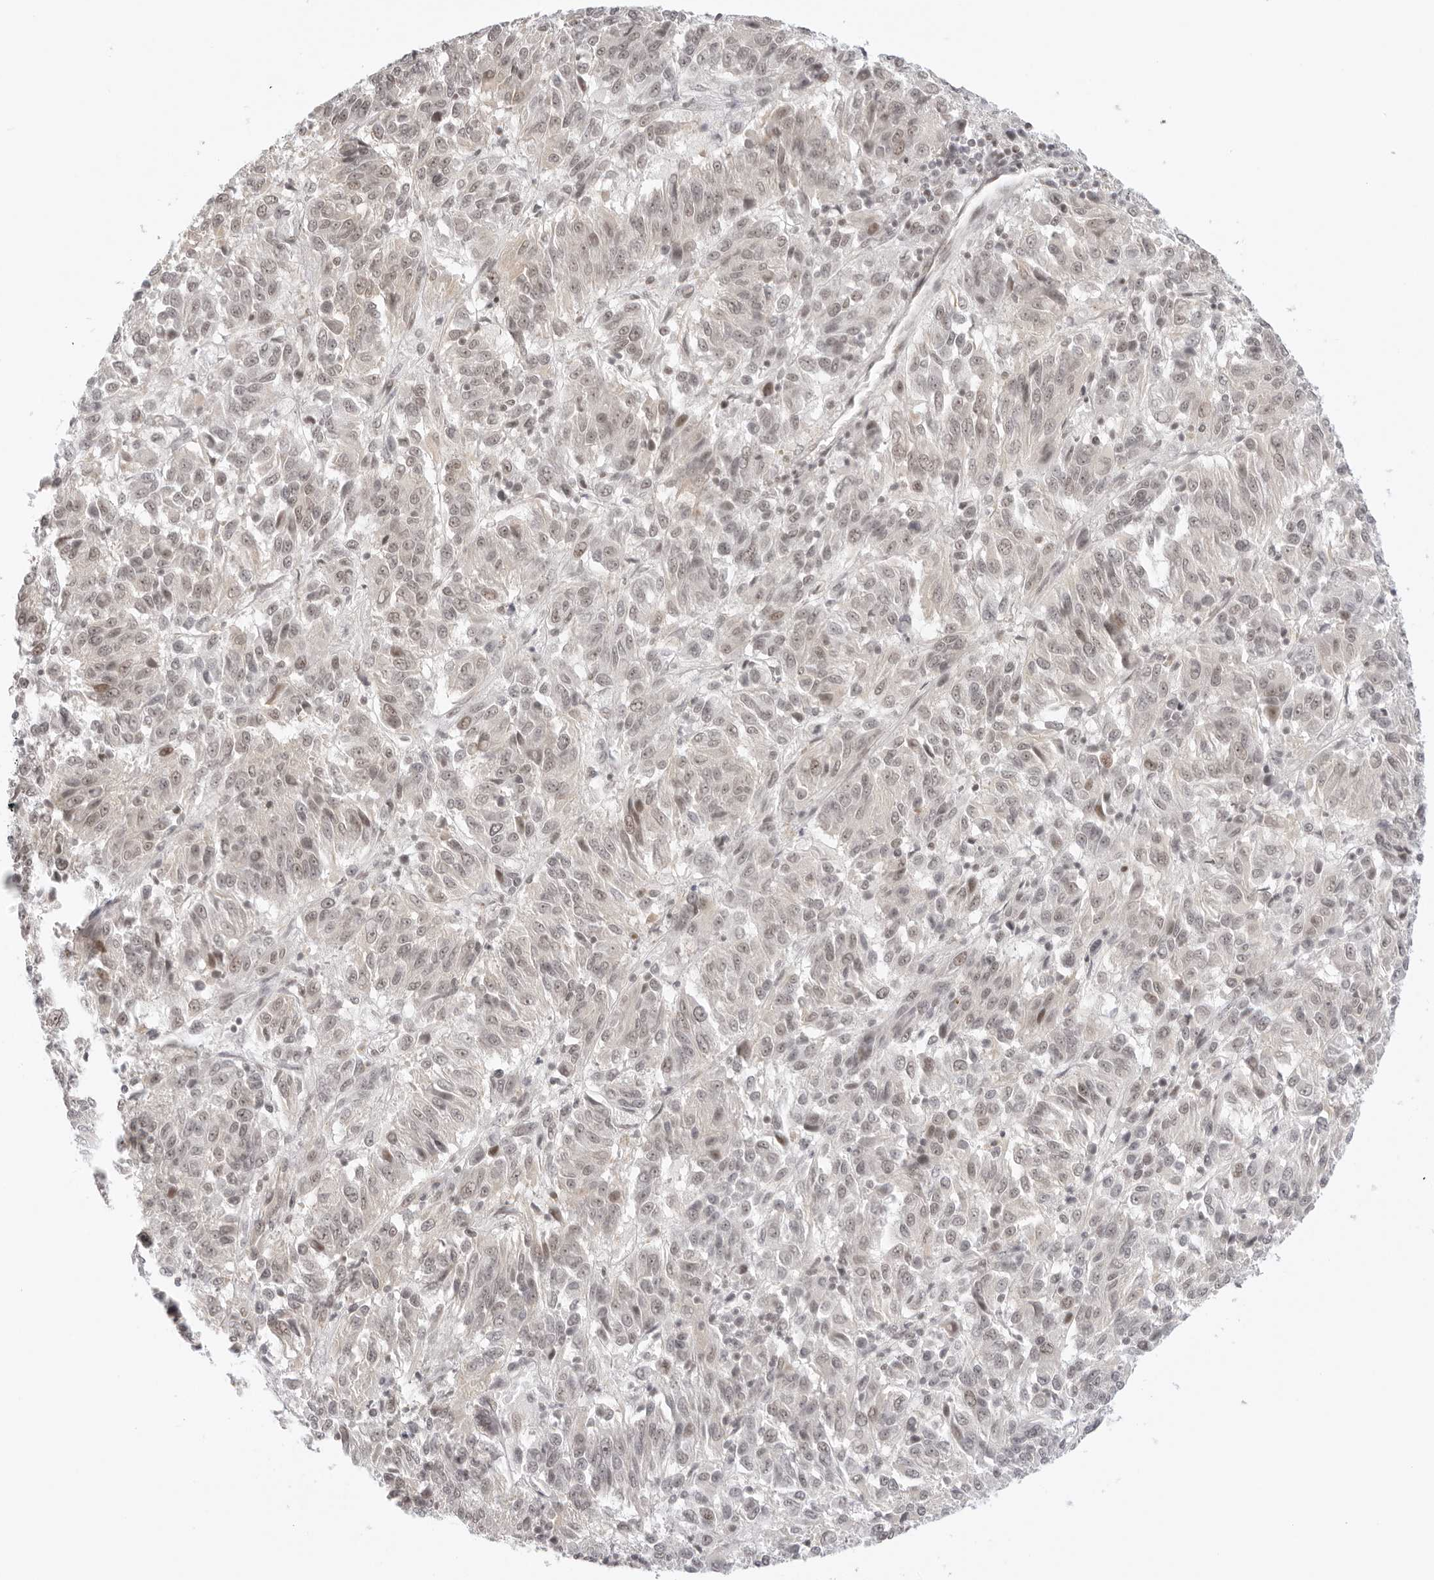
{"staining": {"intensity": "weak", "quantity": "<25%", "location": "nuclear"}, "tissue": "melanoma", "cell_type": "Tumor cells", "image_type": "cancer", "snomed": [{"axis": "morphology", "description": "Malignant melanoma, Metastatic site"}, {"axis": "topography", "description": "Lung"}], "caption": "Immunohistochemical staining of melanoma exhibits no significant expression in tumor cells.", "gene": "TCIM", "patient": {"sex": "male", "age": 64}}